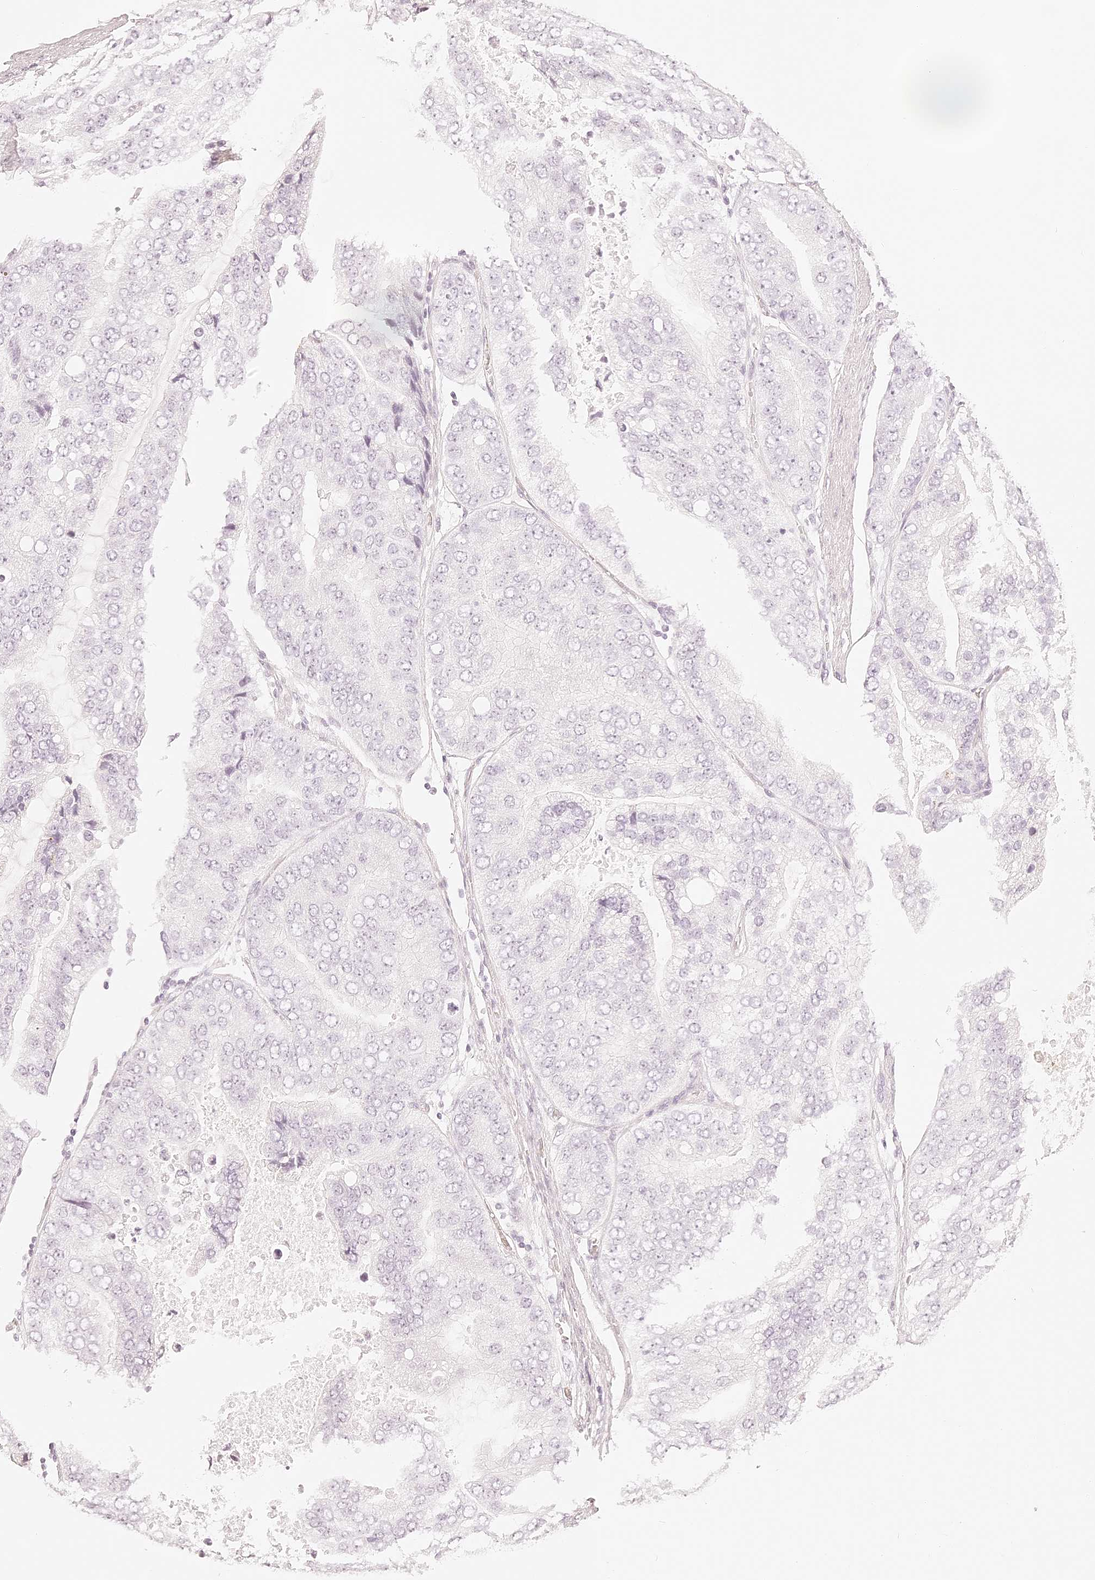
{"staining": {"intensity": "negative", "quantity": "none", "location": "none"}, "tissue": "prostate cancer", "cell_type": "Tumor cells", "image_type": "cancer", "snomed": [{"axis": "morphology", "description": "Adenocarcinoma, High grade"}, {"axis": "topography", "description": "Prostate"}], "caption": "Tumor cells show no significant staining in prostate cancer.", "gene": "TRIM45", "patient": {"sex": "male", "age": 70}}